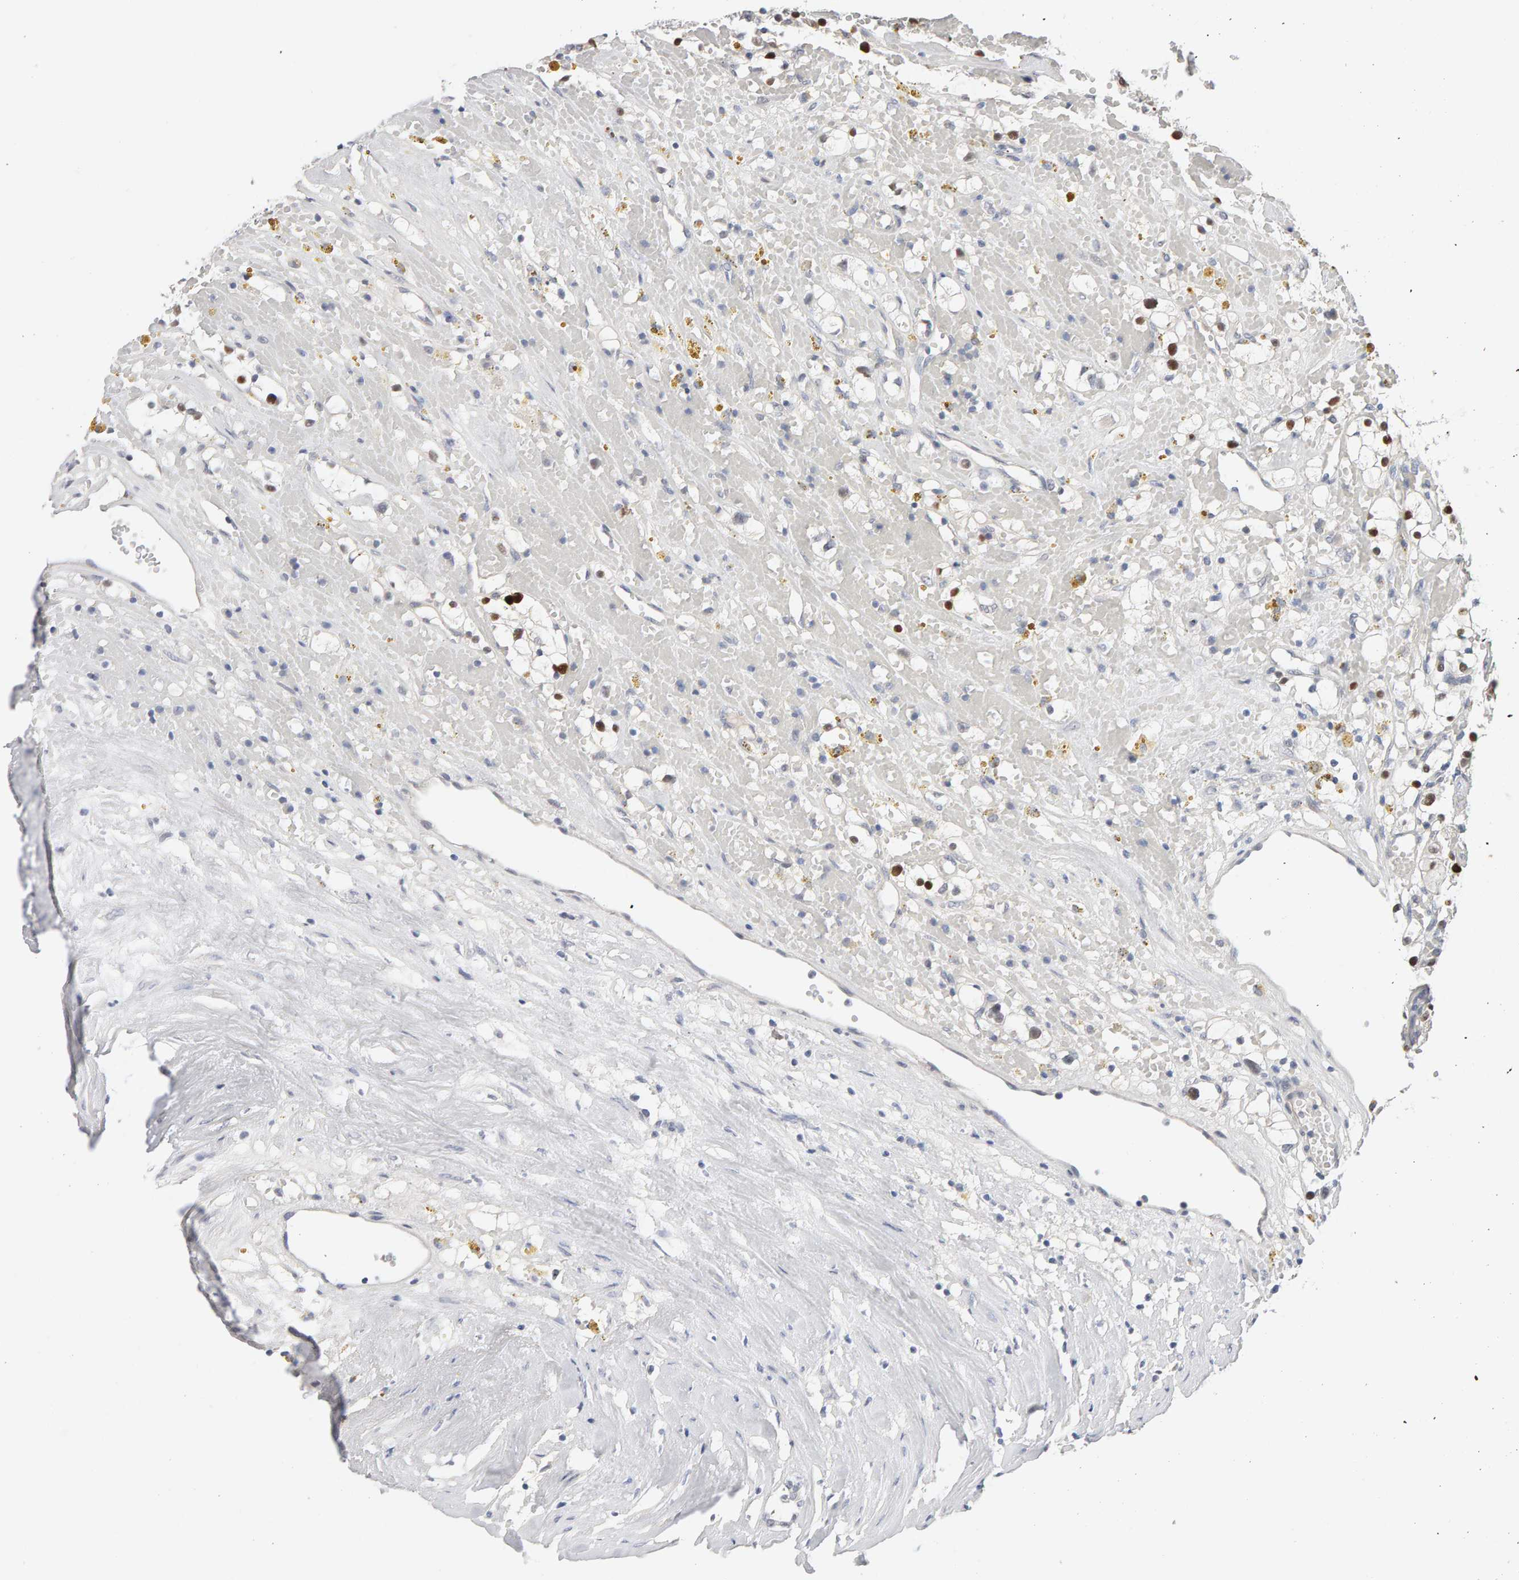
{"staining": {"intensity": "strong", "quantity": "25%-75%", "location": "nuclear"}, "tissue": "renal cancer", "cell_type": "Tumor cells", "image_type": "cancer", "snomed": [{"axis": "morphology", "description": "Adenocarcinoma, NOS"}, {"axis": "topography", "description": "Kidney"}], "caption": "Immunohistochemistry (IHC) photomicrograph of renal cancer stained for a protein (brown), which demonstrates high levels of strong nuclear staining in approximately 25%-75% of tumor cells.", "gene": "HNF4A", "patient": {"sex": "male", "age": 56}}